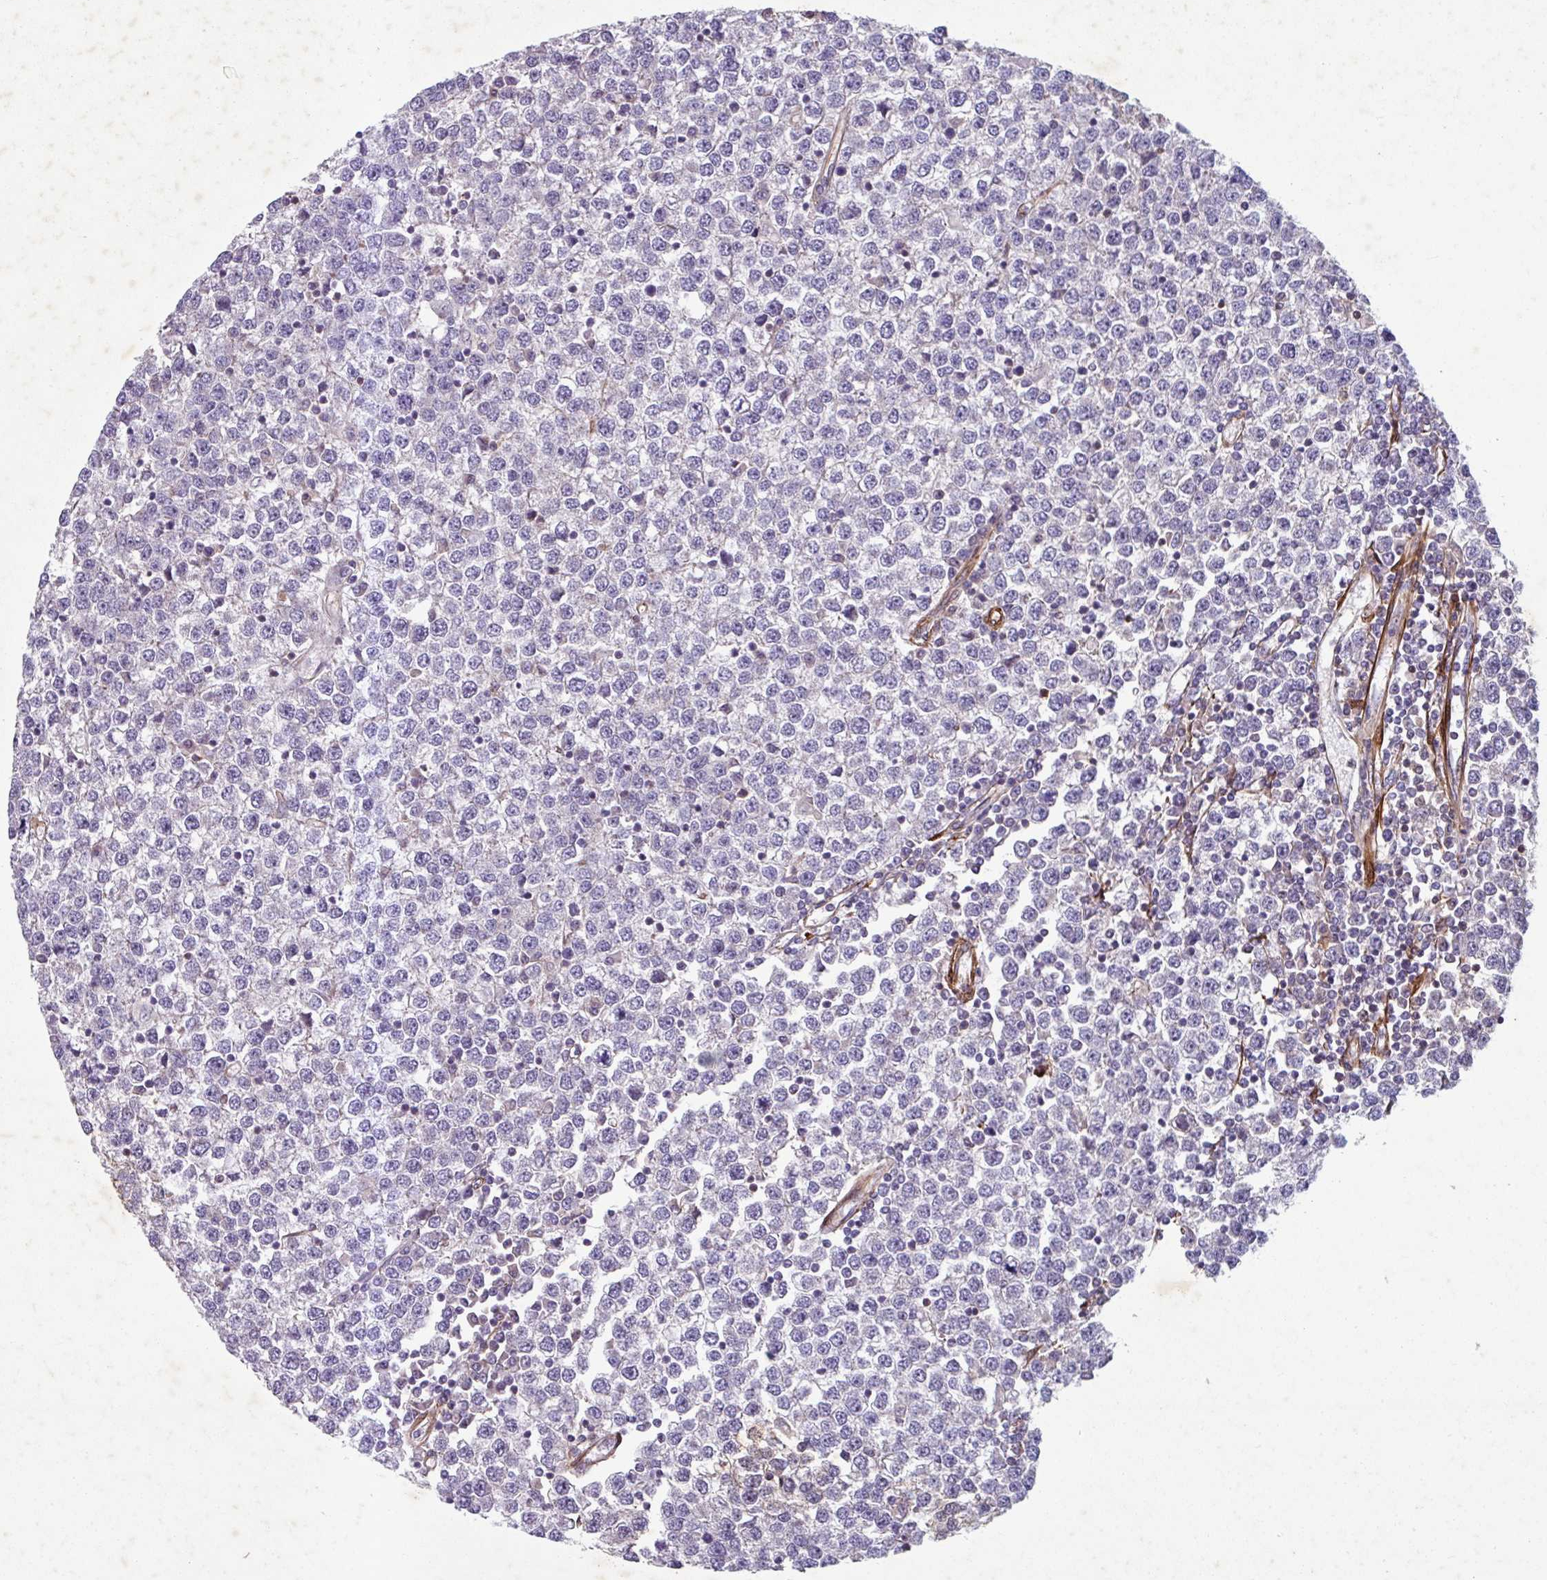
{"staining": {"intensity": "negative", "quantity": "none", "location": "none"}, "tissue": "testis cancer", "cell_type": "Tumor cells", "image_type": "cancer", "snomed": [{"axis": "morphology", "description": "Seminoma, NOS"}, {"axis": "topography", "description": "Testis"}], "caption": "Human testis cancer stained for a protein using immunohistochemistry (IHC) demonstrates no positivity in tumor cells.", "gene": "ATP2C2", "patient": {"sex": "male", "age": 65}}